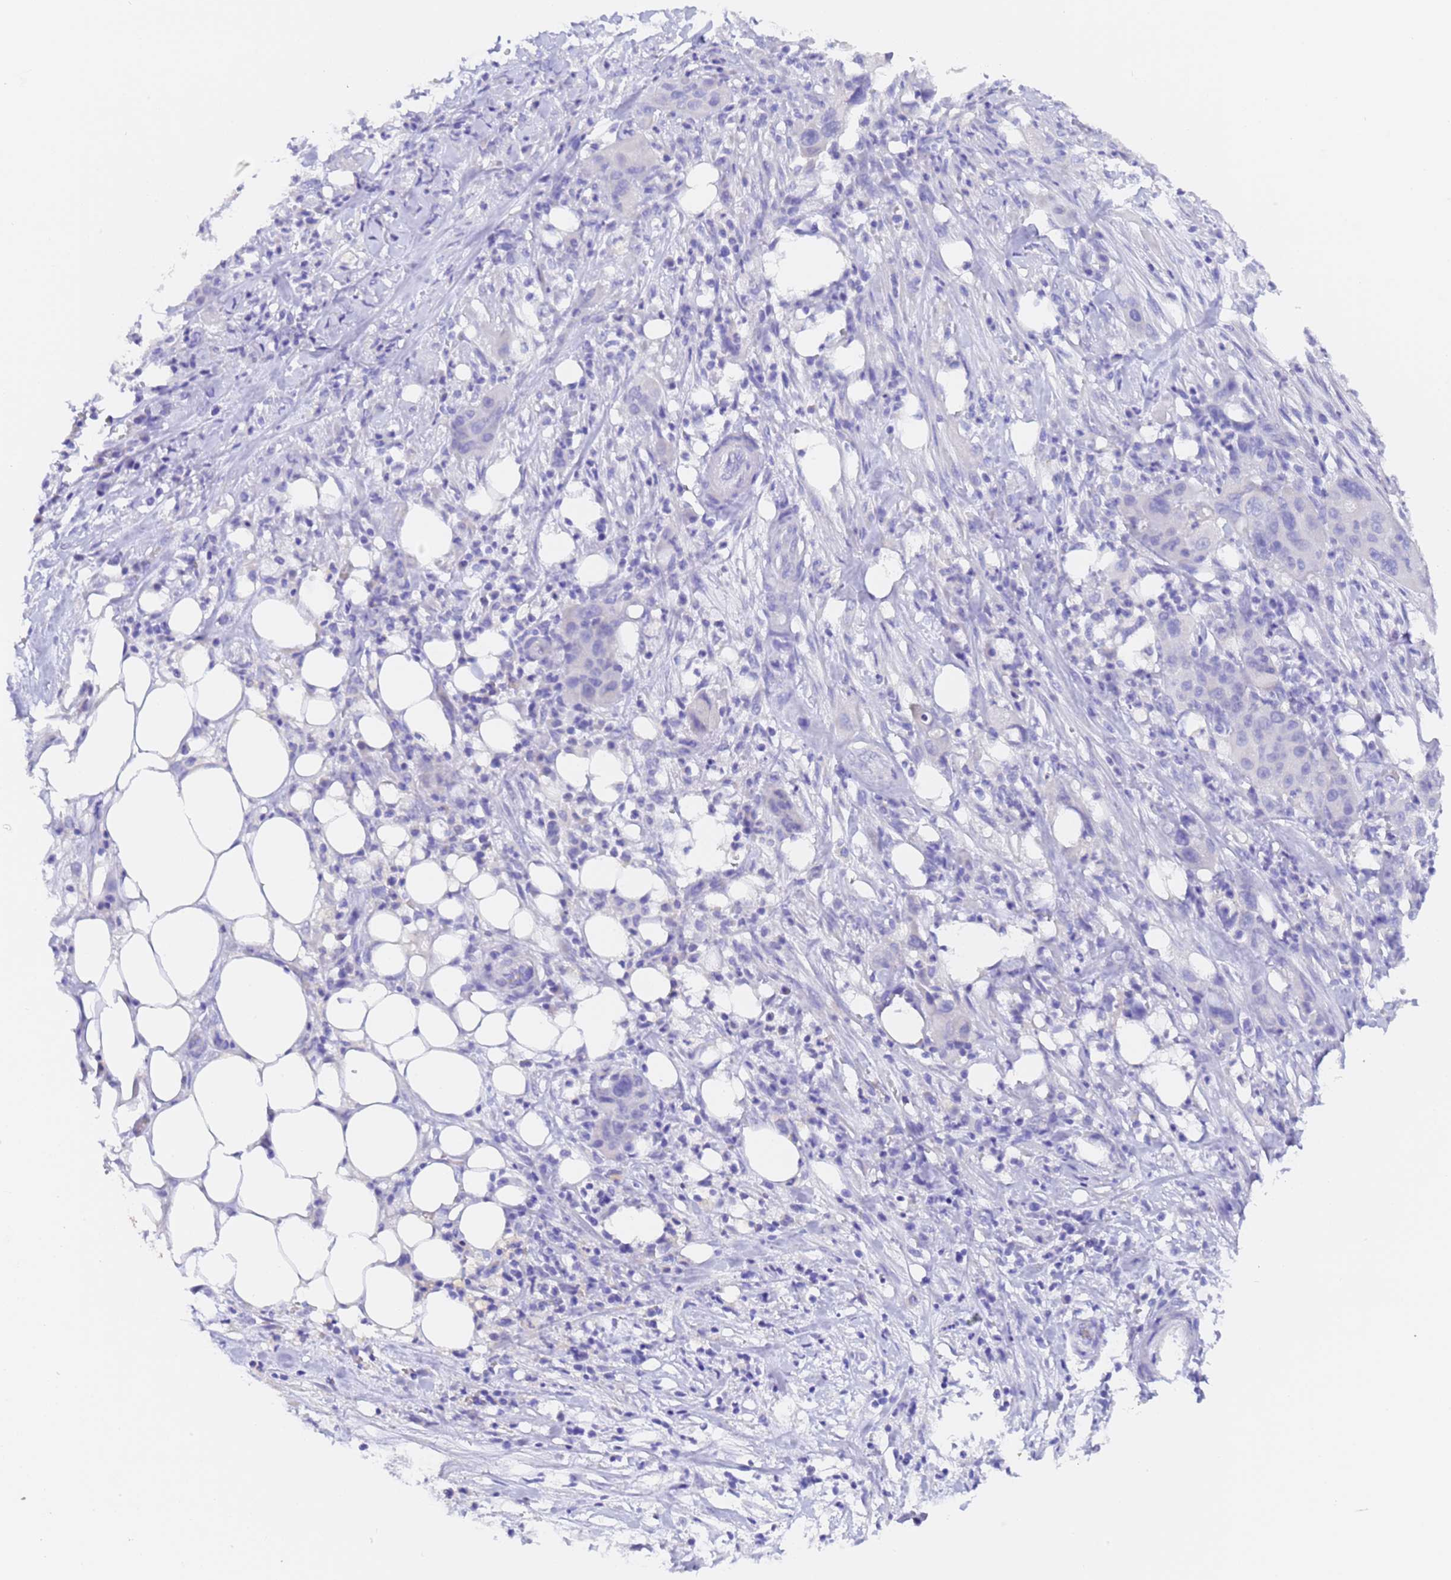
{"staining": {"intensity": "negative", "quantity": "none", "location": "none"}, "tissue": "pancreatic cancer", "cell_type": "Tumor cells", "image_type": "cancer", "snomed": [{"axis": "morphology", "description": "Adenocarcinoma, NOS"}, {"axis": "topography", "description": "Pancreas"}], "caption": "This is a histopathology image of immunohistochemistry (IHC) staining of pancreatic adenocarcinoma, which shows no positivity in tumor cells.", "gene": "GABRA1", "patient": {"sex": "female", "age": 78}}